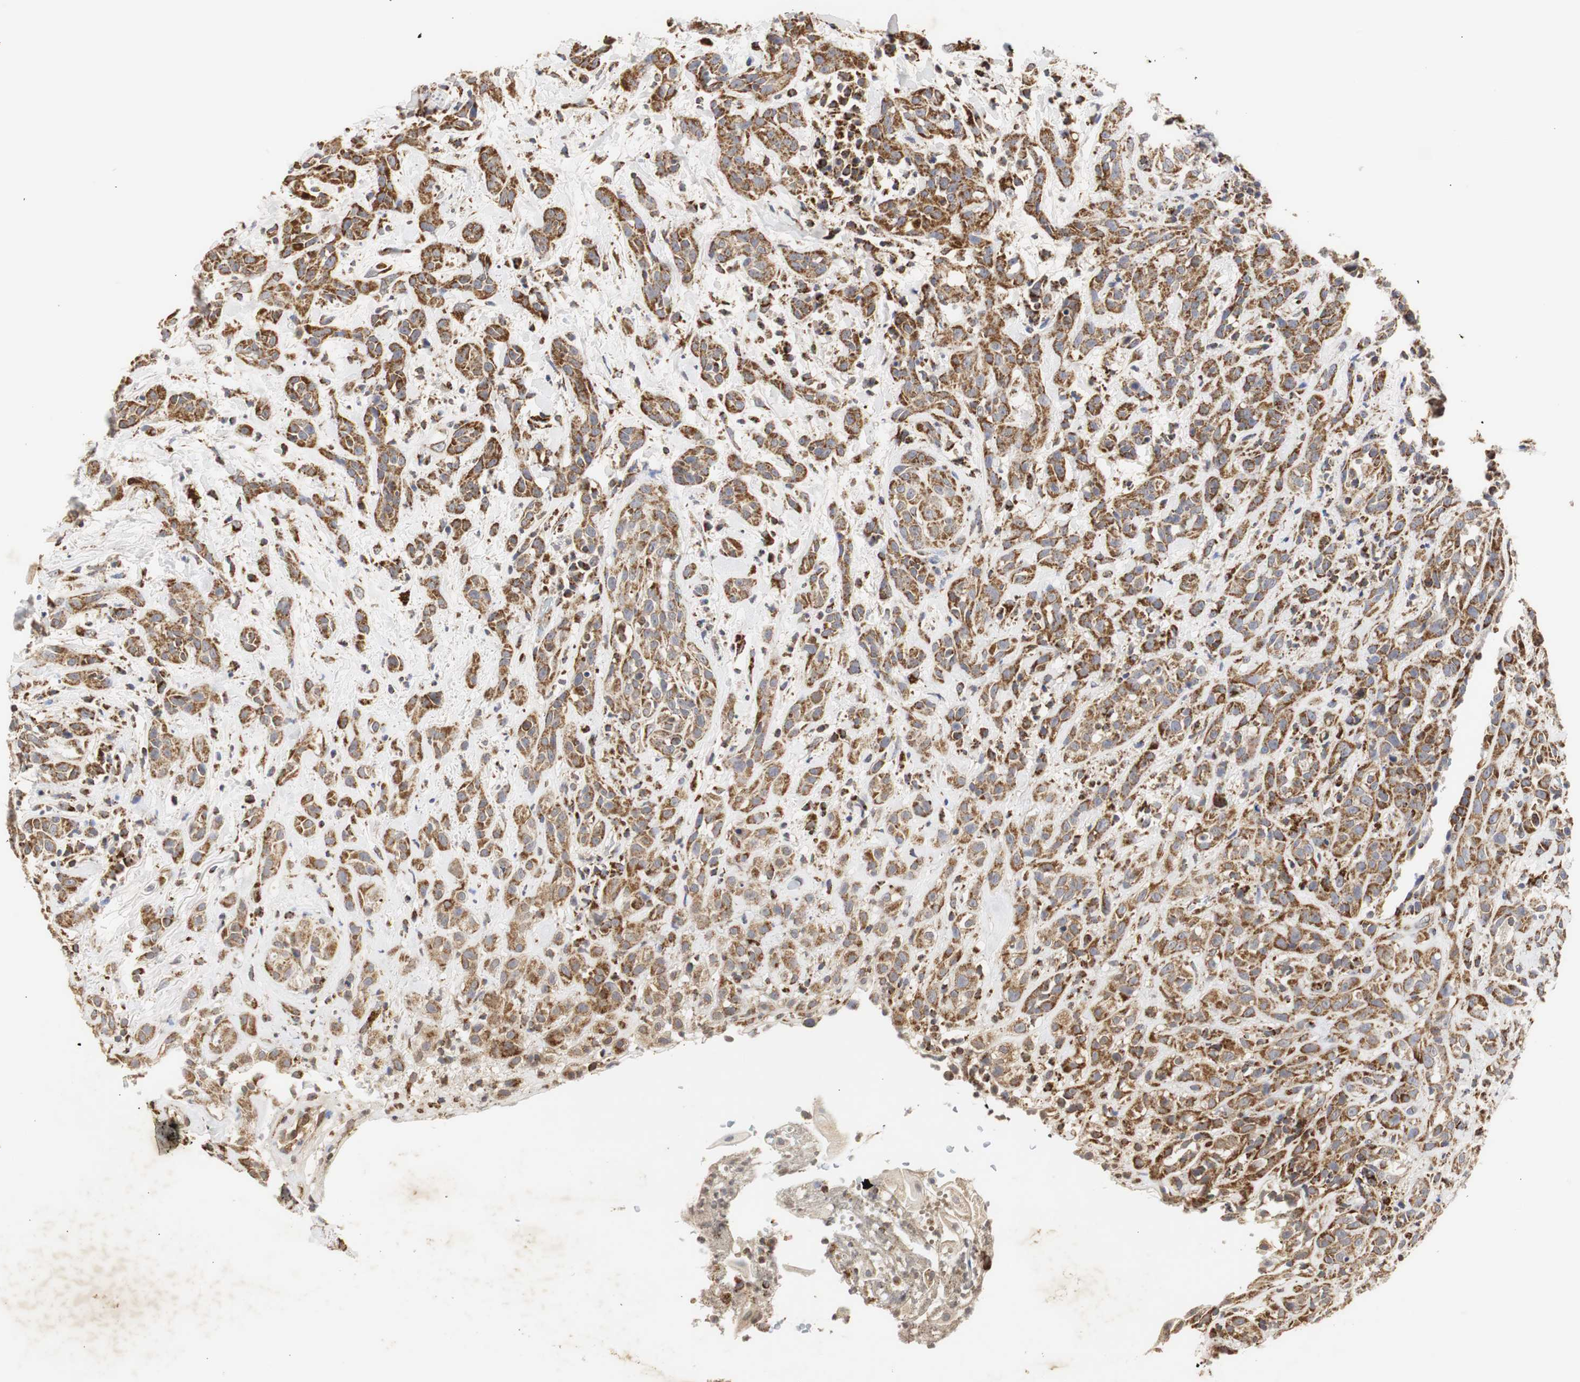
{"staining": {"intensity": "strong", "quantity": ">75%", "location": "cytoplasmic/membranous"}, "tissue": "head and neck cancer", "cell_type": "Tumor cells", "image_type": "cancer", "snomed": [{"axis": "morphology", "description": "Squamous cell carcinoma, NOS"}, {"axis": "topography", "description": "Head-Neck"}], "caption": "Immunohistochemistry (DAB (3,3'-diaminobenzidine)) staining of human head and neck cancer reveals strong cytoplasmic/membranous protein expression in about >75% of tumor cells.", "gene": "HSD17B10", "patient": {"sex": "male", "age": 62}}